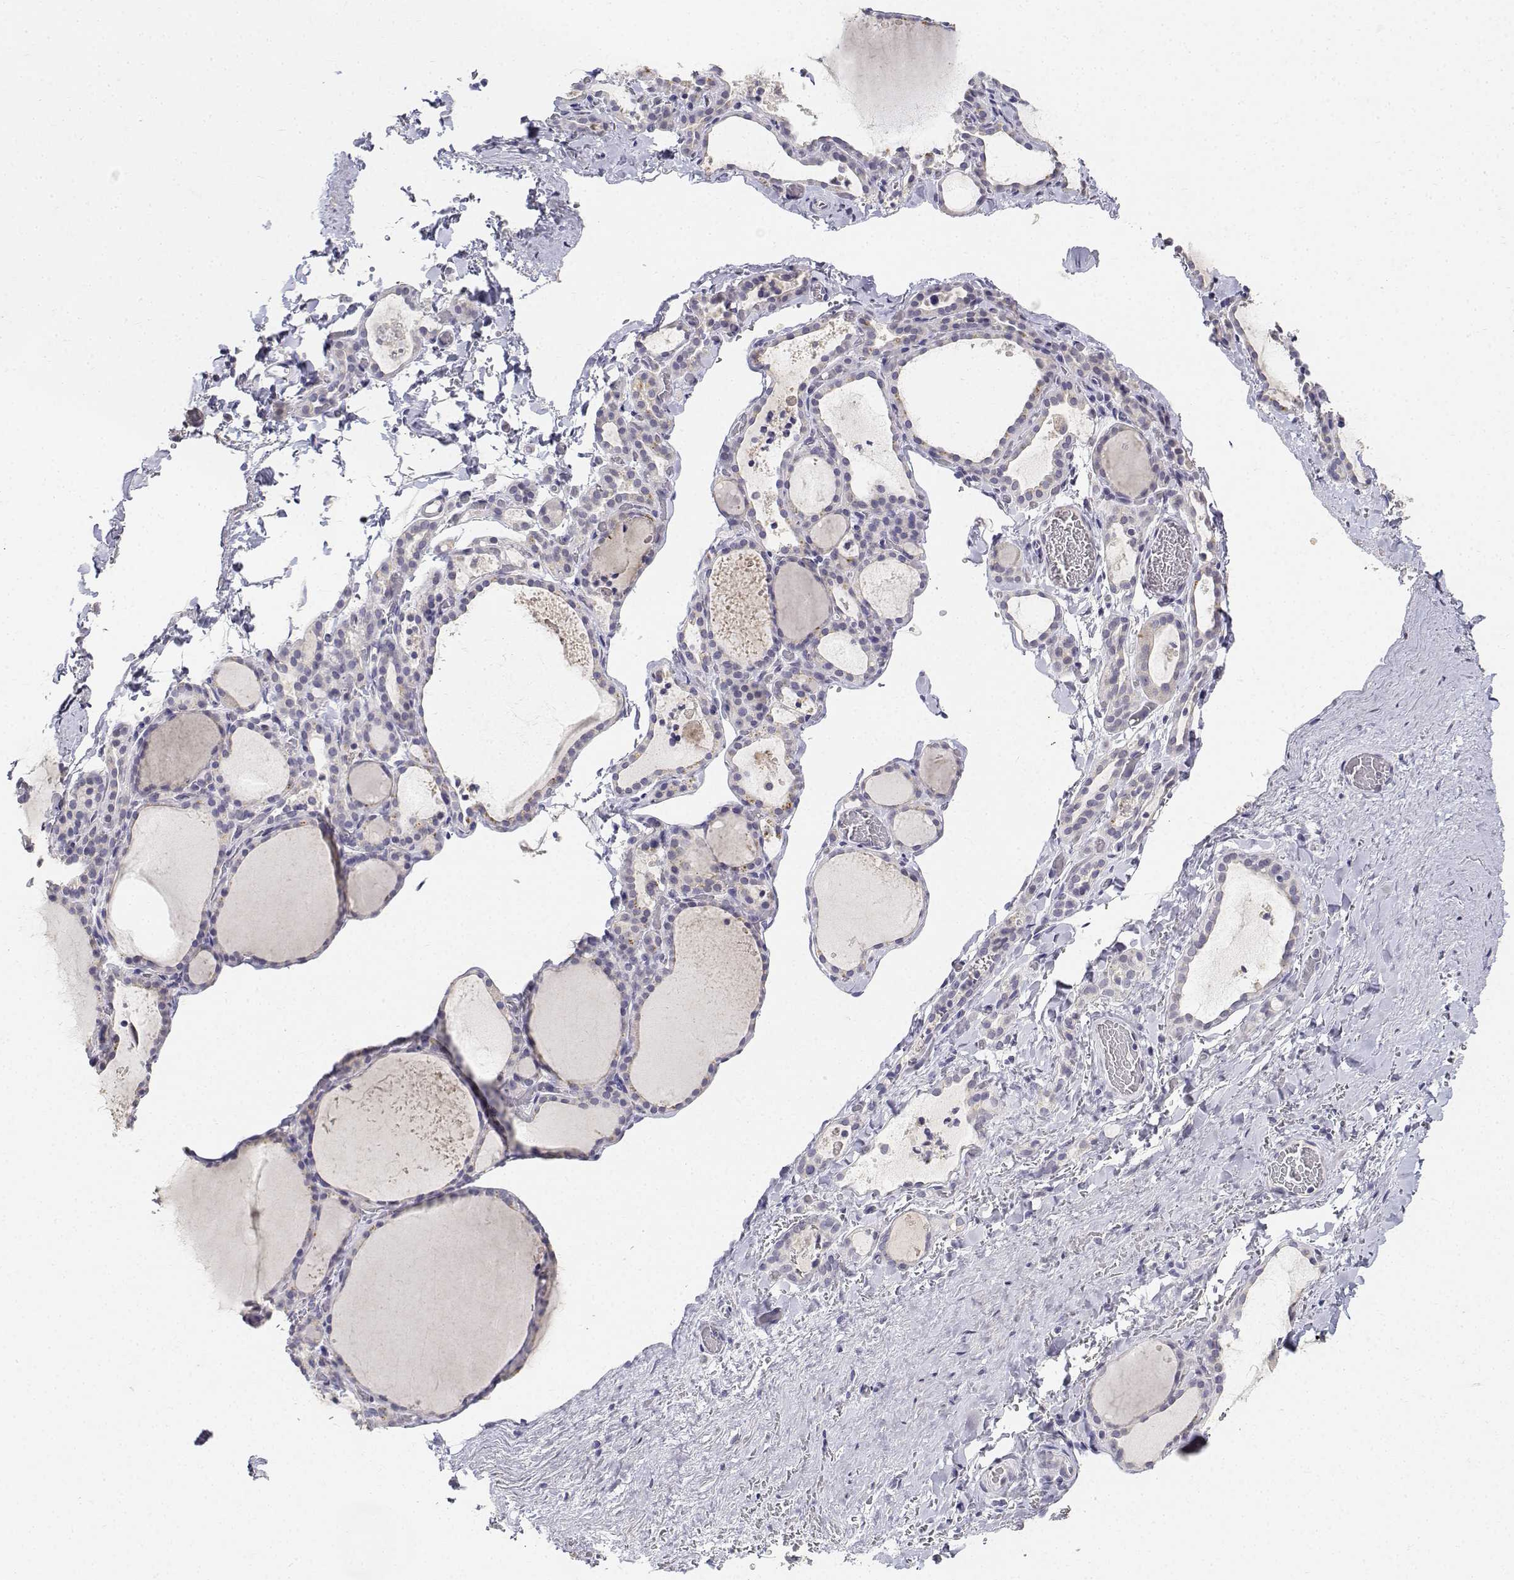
{"staining": {"intensity": "negative", "quantity": "none", "location": "none"}, "tissue": "thyroid gland", "cell_type": "Glandular cells", "image_type": "normal", "snomed": [{"axis": "morphology", "description": "Normal tissue, NOS"}, {"axis": "topography", "description": "Thyroid gland"}], "caption": "Glandular cells show no significant expression in benign thyroid gland.", "gene": "PAEP", "patient": {"sex": "female", "age": 22}}